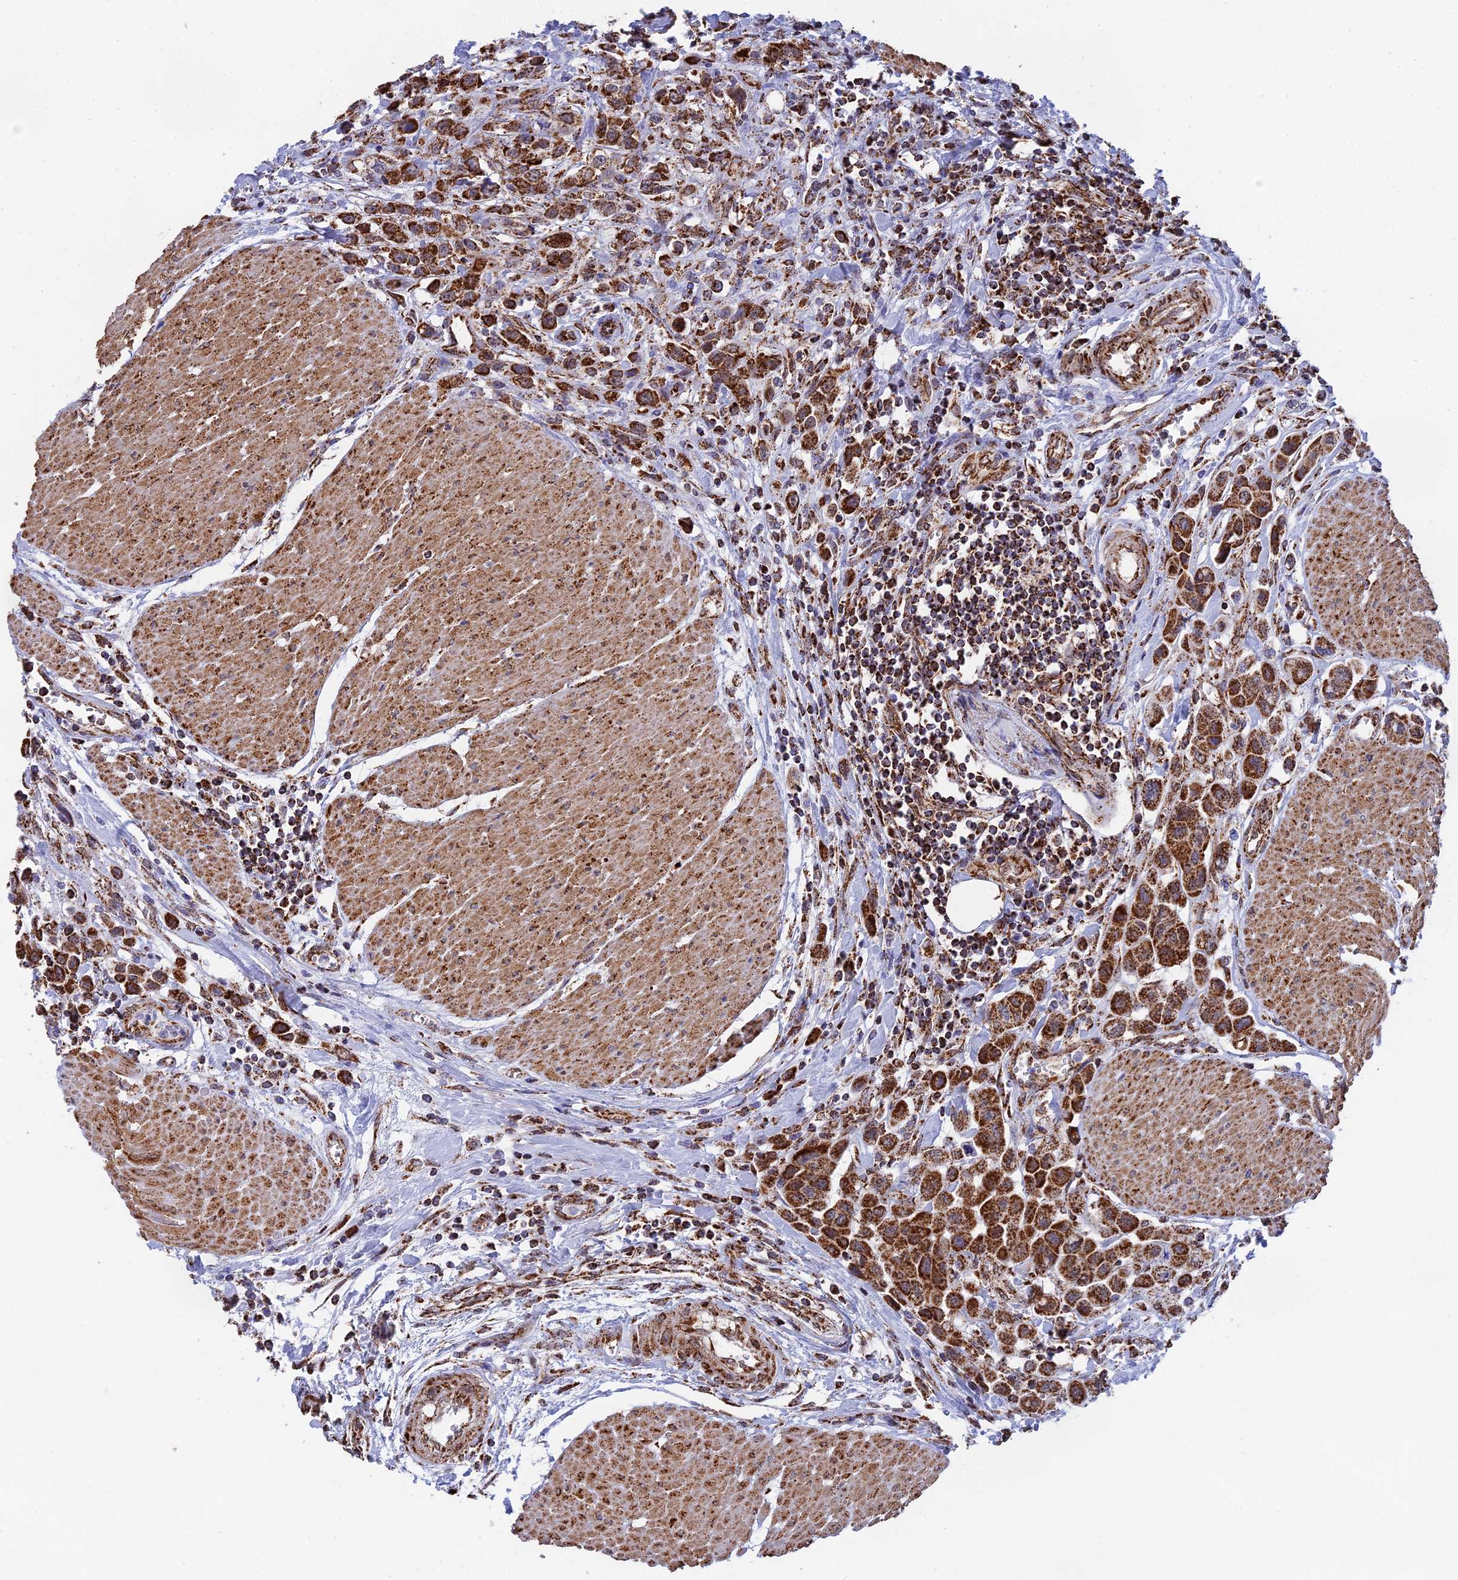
{"staining": {"intensity": "strong", "quantity": ">75%", "location": "cytoplasmic/membranous"}, "tissue": "urothelial cancer", "cell_type": "Tumor cells", "image_type": "cancer", "snomed": [{"axis": "morphology", "description": "Urothelial carcinoma, High grade"}, {"axis": "topography", "description": "Urinary bladder"}], "caption": "Brown immunohistochemical staining in urothelial cancer exhibits strong cytoplasmic/membranous positivity in approximately >75% of tumor cells. The staining is performed using DAB brown chromogen to label protein expression. The nuclei are counter-stained blue using hematoxylin.", "gene": "CDC16", "patient": {"sex": "male", "age": 50}}